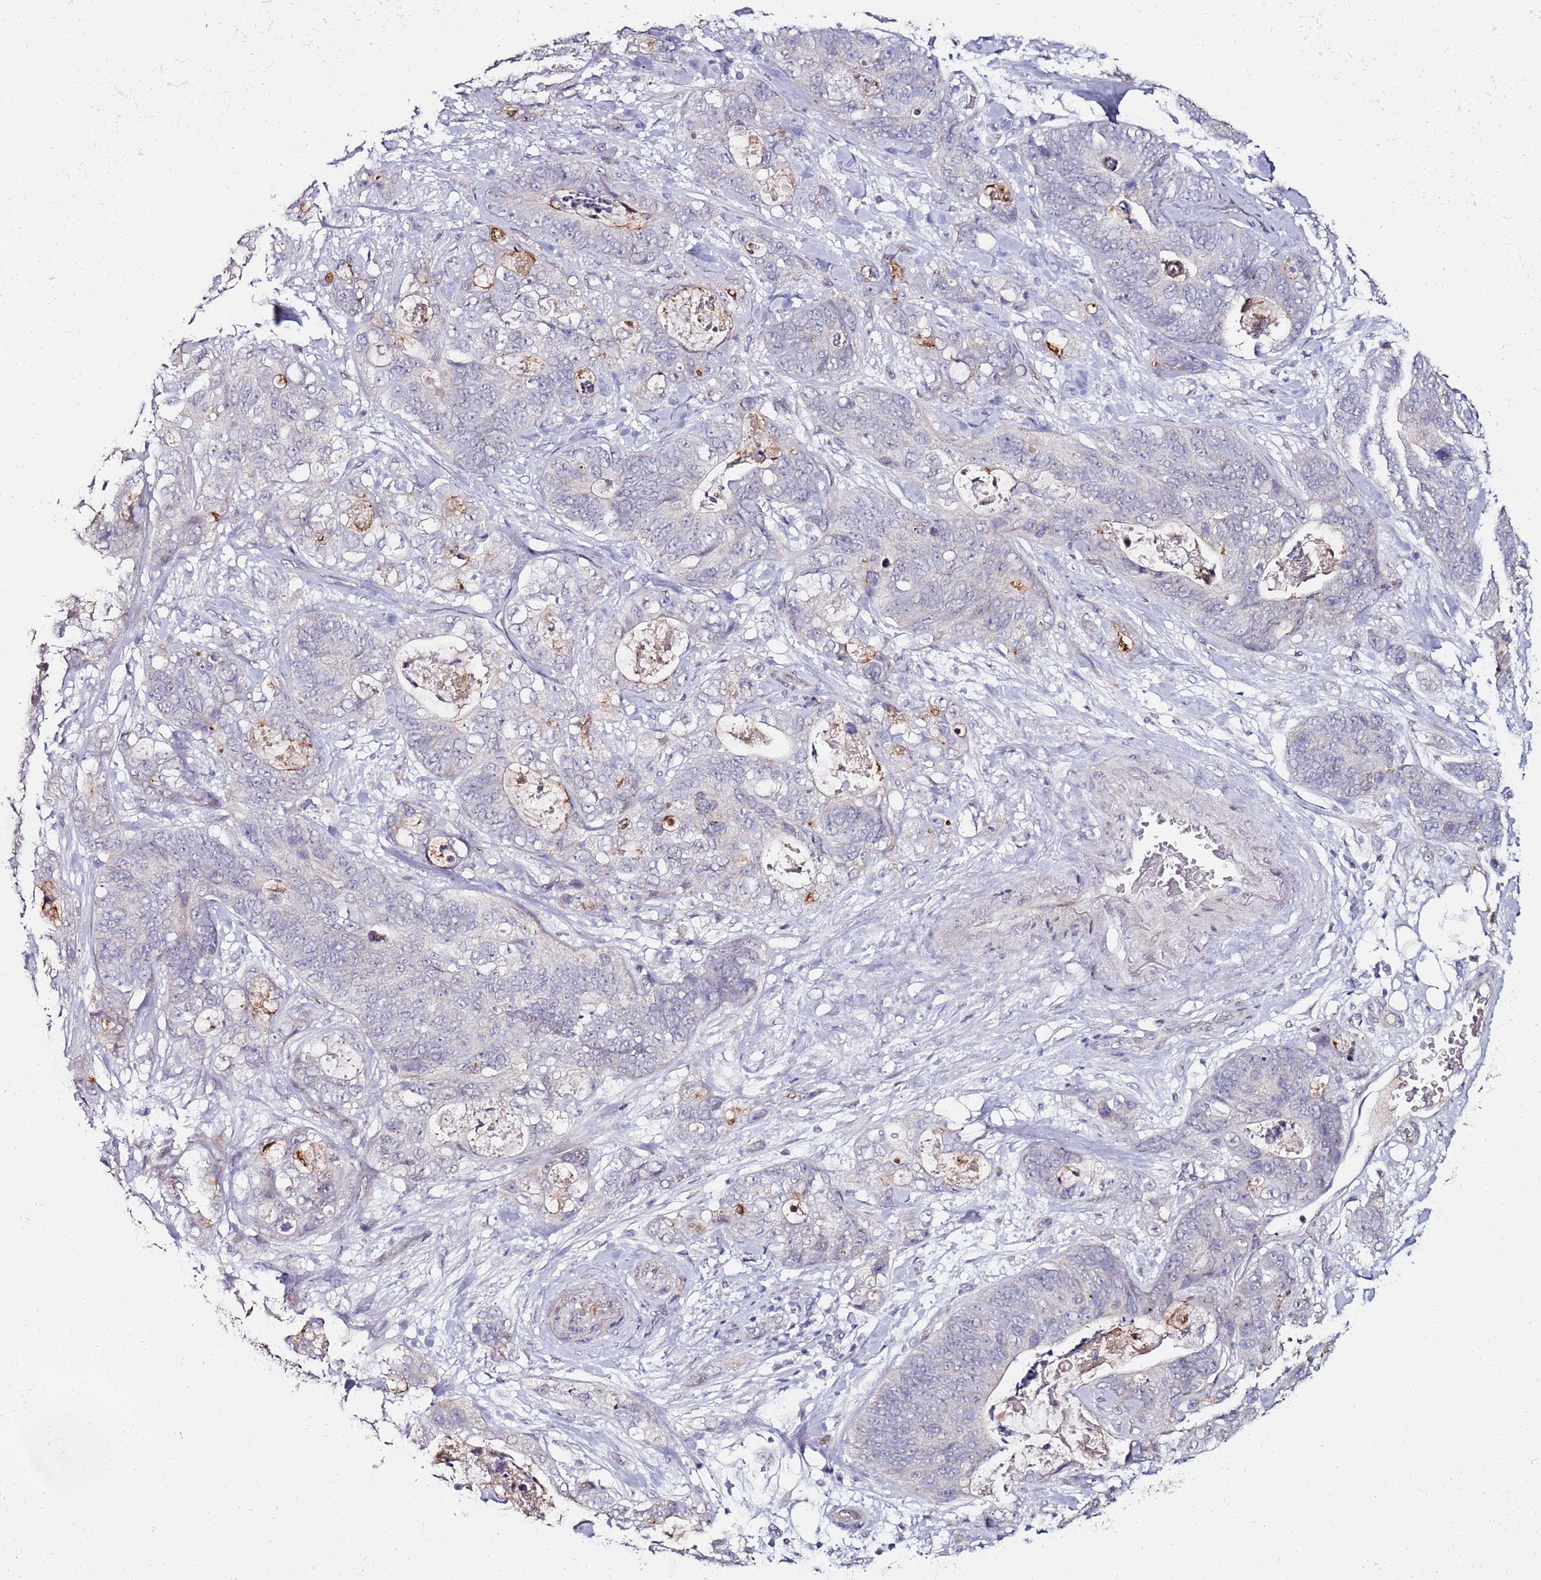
{"staining": {"intensity": "negative", "quantity": "none", "location": "none"}, "tissue": "stomach cancer", "cell_type": "Tumor cells", "image_type": "cancer", "snomed": [{"axis": "morphology", "description": "Normal tissue, NOS"}, {"axis": "morphology", "description": "Adenocarcinoma, NOS"}, {"axis": "topography", "description": "Stomach"}], "caption": "Adenocarcinoma (stomach) stained for a protein using immunohistochemistry displays no staining tumor cells.", "gene": "DUSP28", "patient": {"sex": "female", "age": 89}}